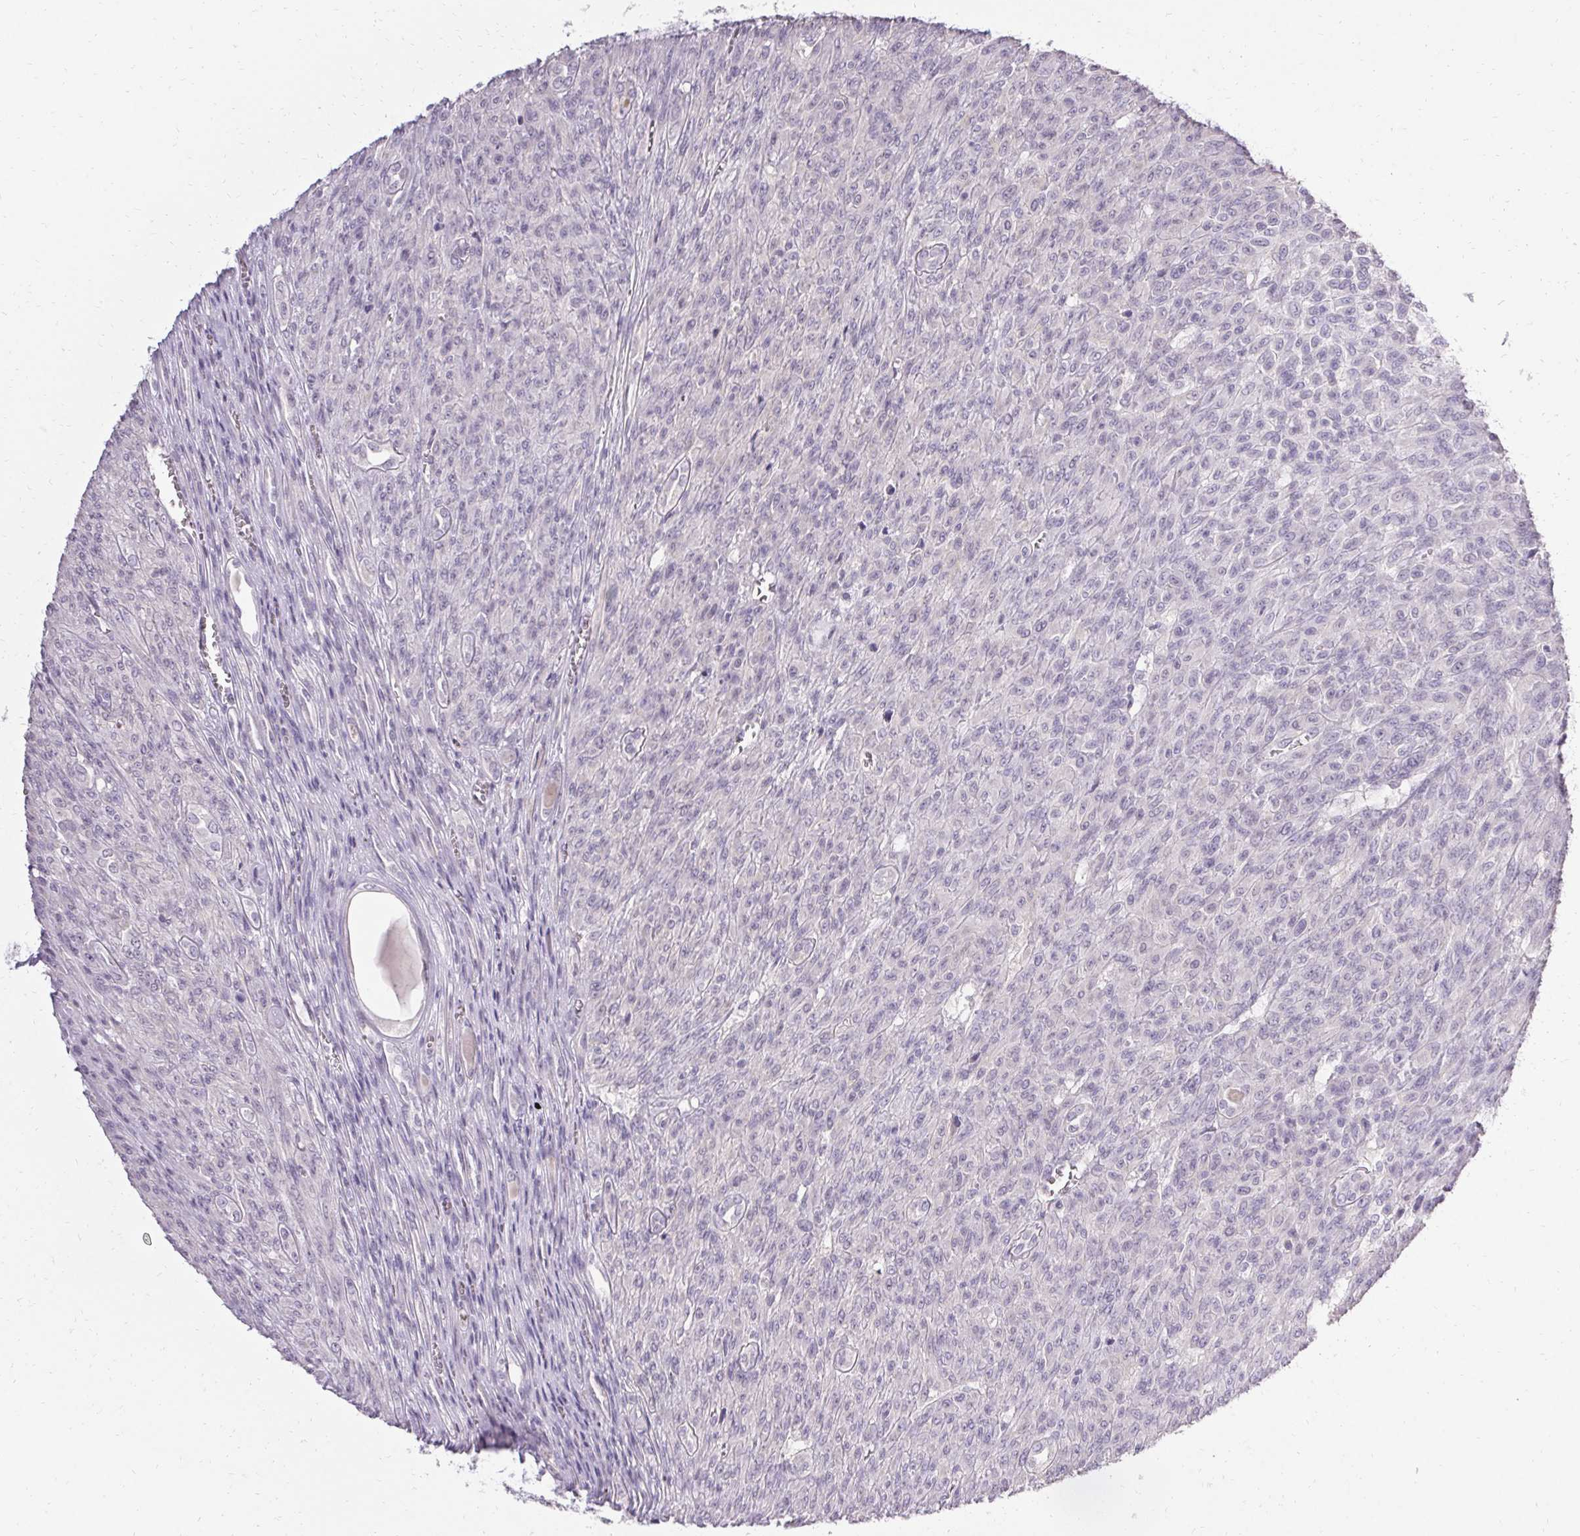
{"staining": {"intensity": "negative", "quantity": "none", "location": "none"}, "tissue": "renal cancer", "cell_type": "Tumor cells", "image_type": "cancer", "snomed": [{"axis": "morphology", "description": "Adenocarcinoma, NOS"}, {"axis": "topography", "description": "Kidney"}], "caption": "A high-resolution micrograph shows immunohistochemistry (IHC) staining of renal cancer, which demonstrates no significant positivity in tumor cells.", "gene": "PMEL", "patient": {"sex": "male", "age": 58}}